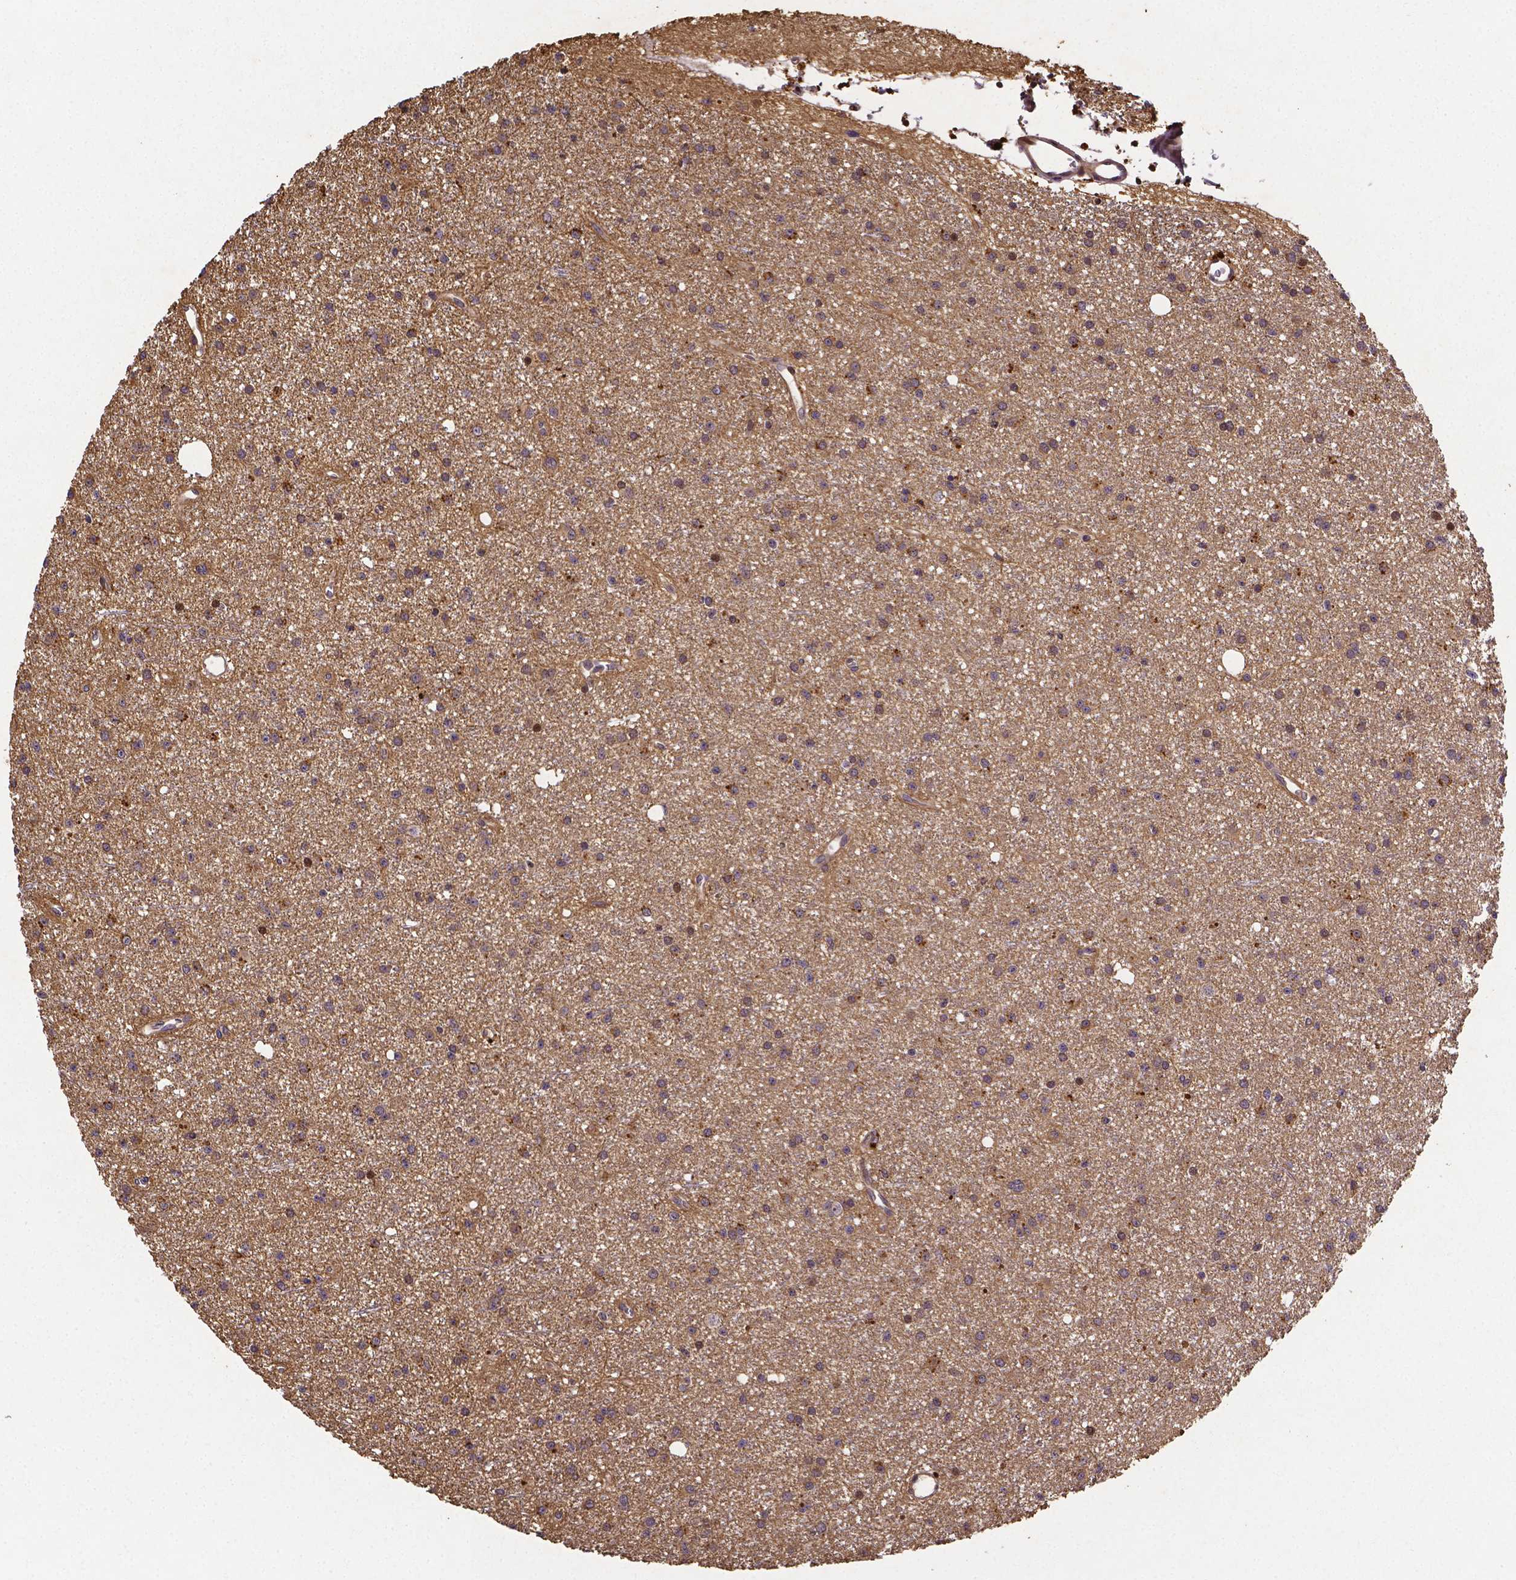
{"staining": {"intensity": "moderate", "quantity": ">75%", "location": "cytoplasmic/membranous"}, "tissue": "glioma", "cell_type": "Tumor cells", "image_type": "cancer", "snomed": [{"axis": "morphology", "description": "Glioma, malignant, Low grade"}, {"axis": "topography", "description": "Brain"}], "caption": "This is a photomicrograph of immunohistochemistry (IHC) staining of malignant low-grade glioma, which shows moderate positivity in the cytoplasmic/membranous of tumor cells.", "gene": "RNF123", "patient": {"sex": "male", "age": 27}}